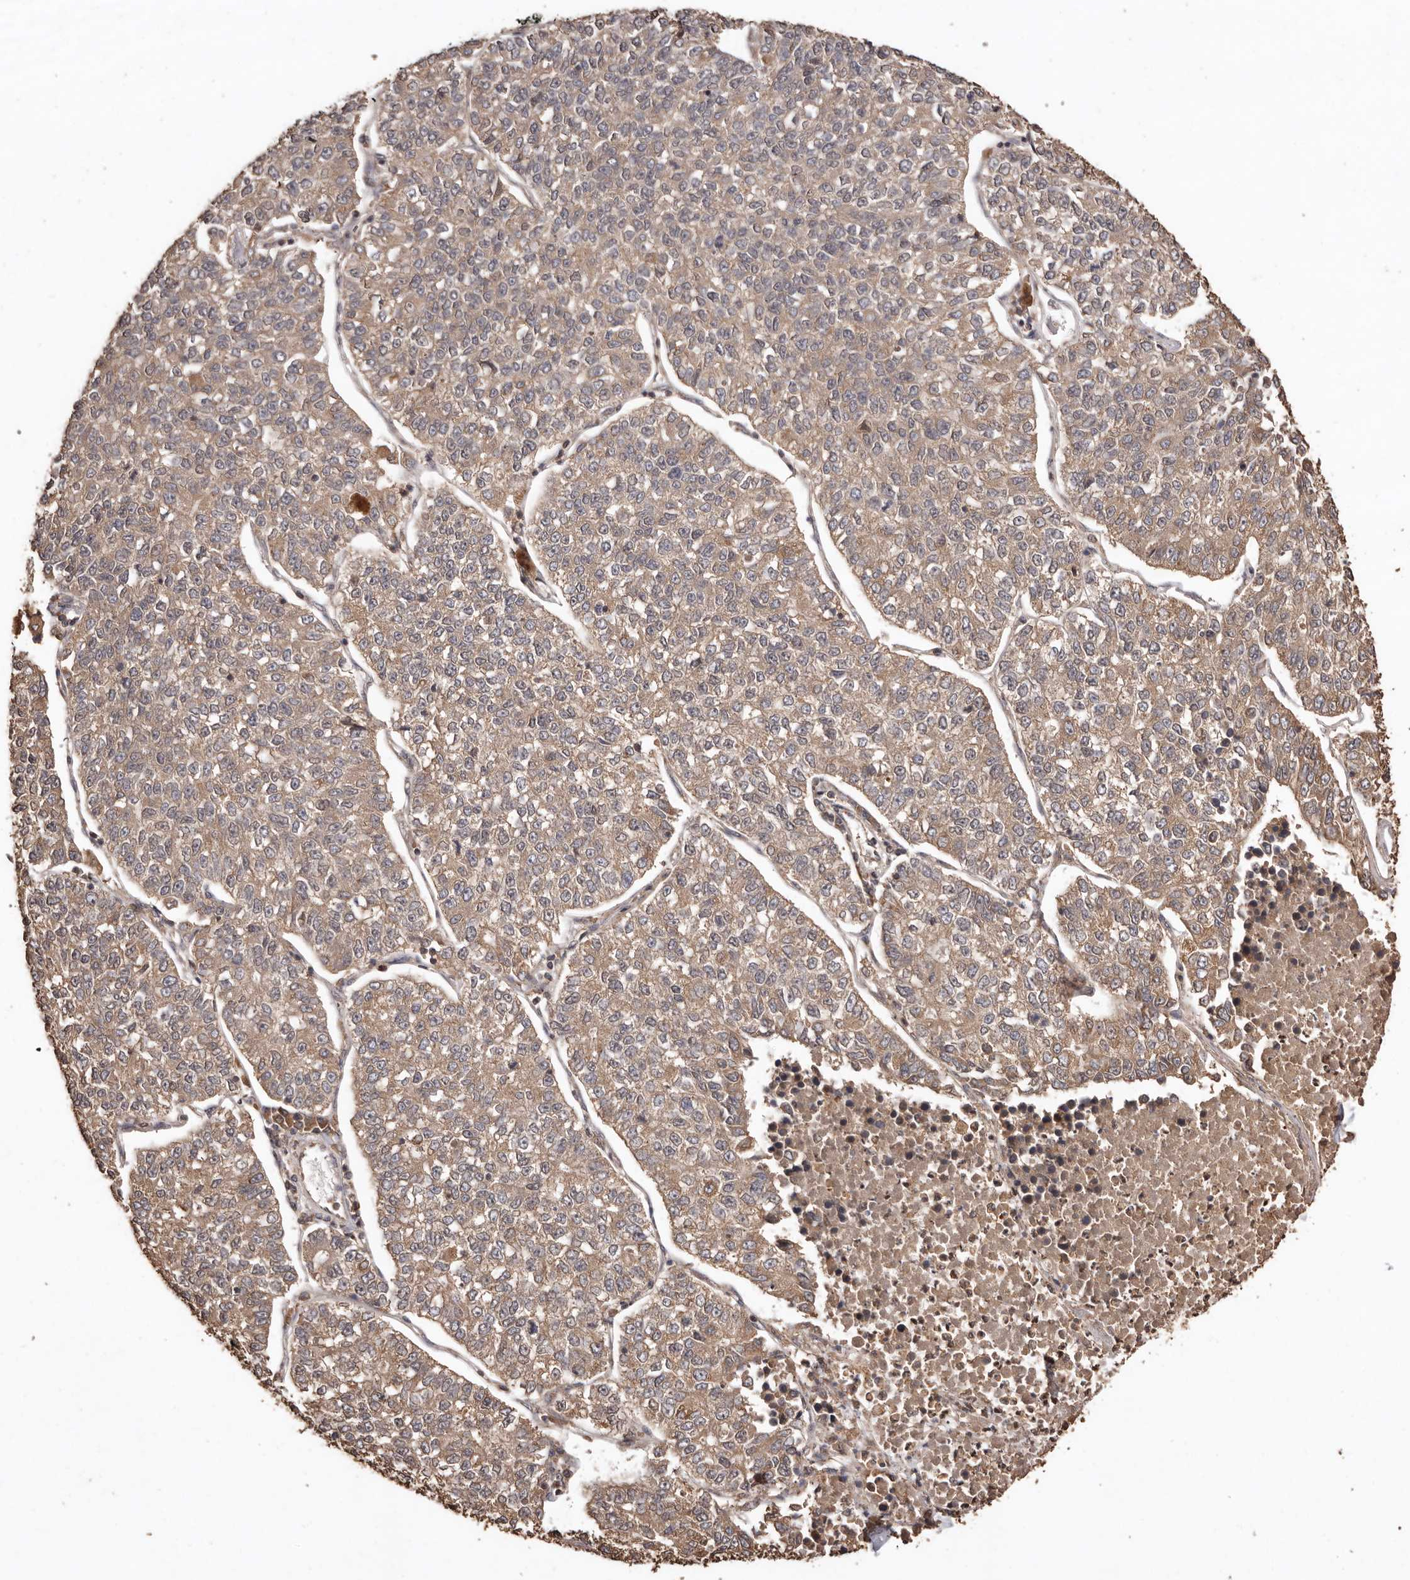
{"staining": {"intensity": "weak", "quantity": ">75%", "location": "cytoplasmic/membranous"}, "tissue": "lung cancer", "cell_type": "Tumor cells", "image_type": "cancer", "snomed": [{"axis": "morphology", "description": "Adenocarcinoma, NOS"}, {"axis": "topography", "description": "Lung"}], "caption": "Immunohistochemical staining of lung cancer shows weak cytoplasmic/membranous protein positivity in about >75% of tumor cells.", "gene": "RWDD1", "patient": {"sex": "male", "age": 49}}